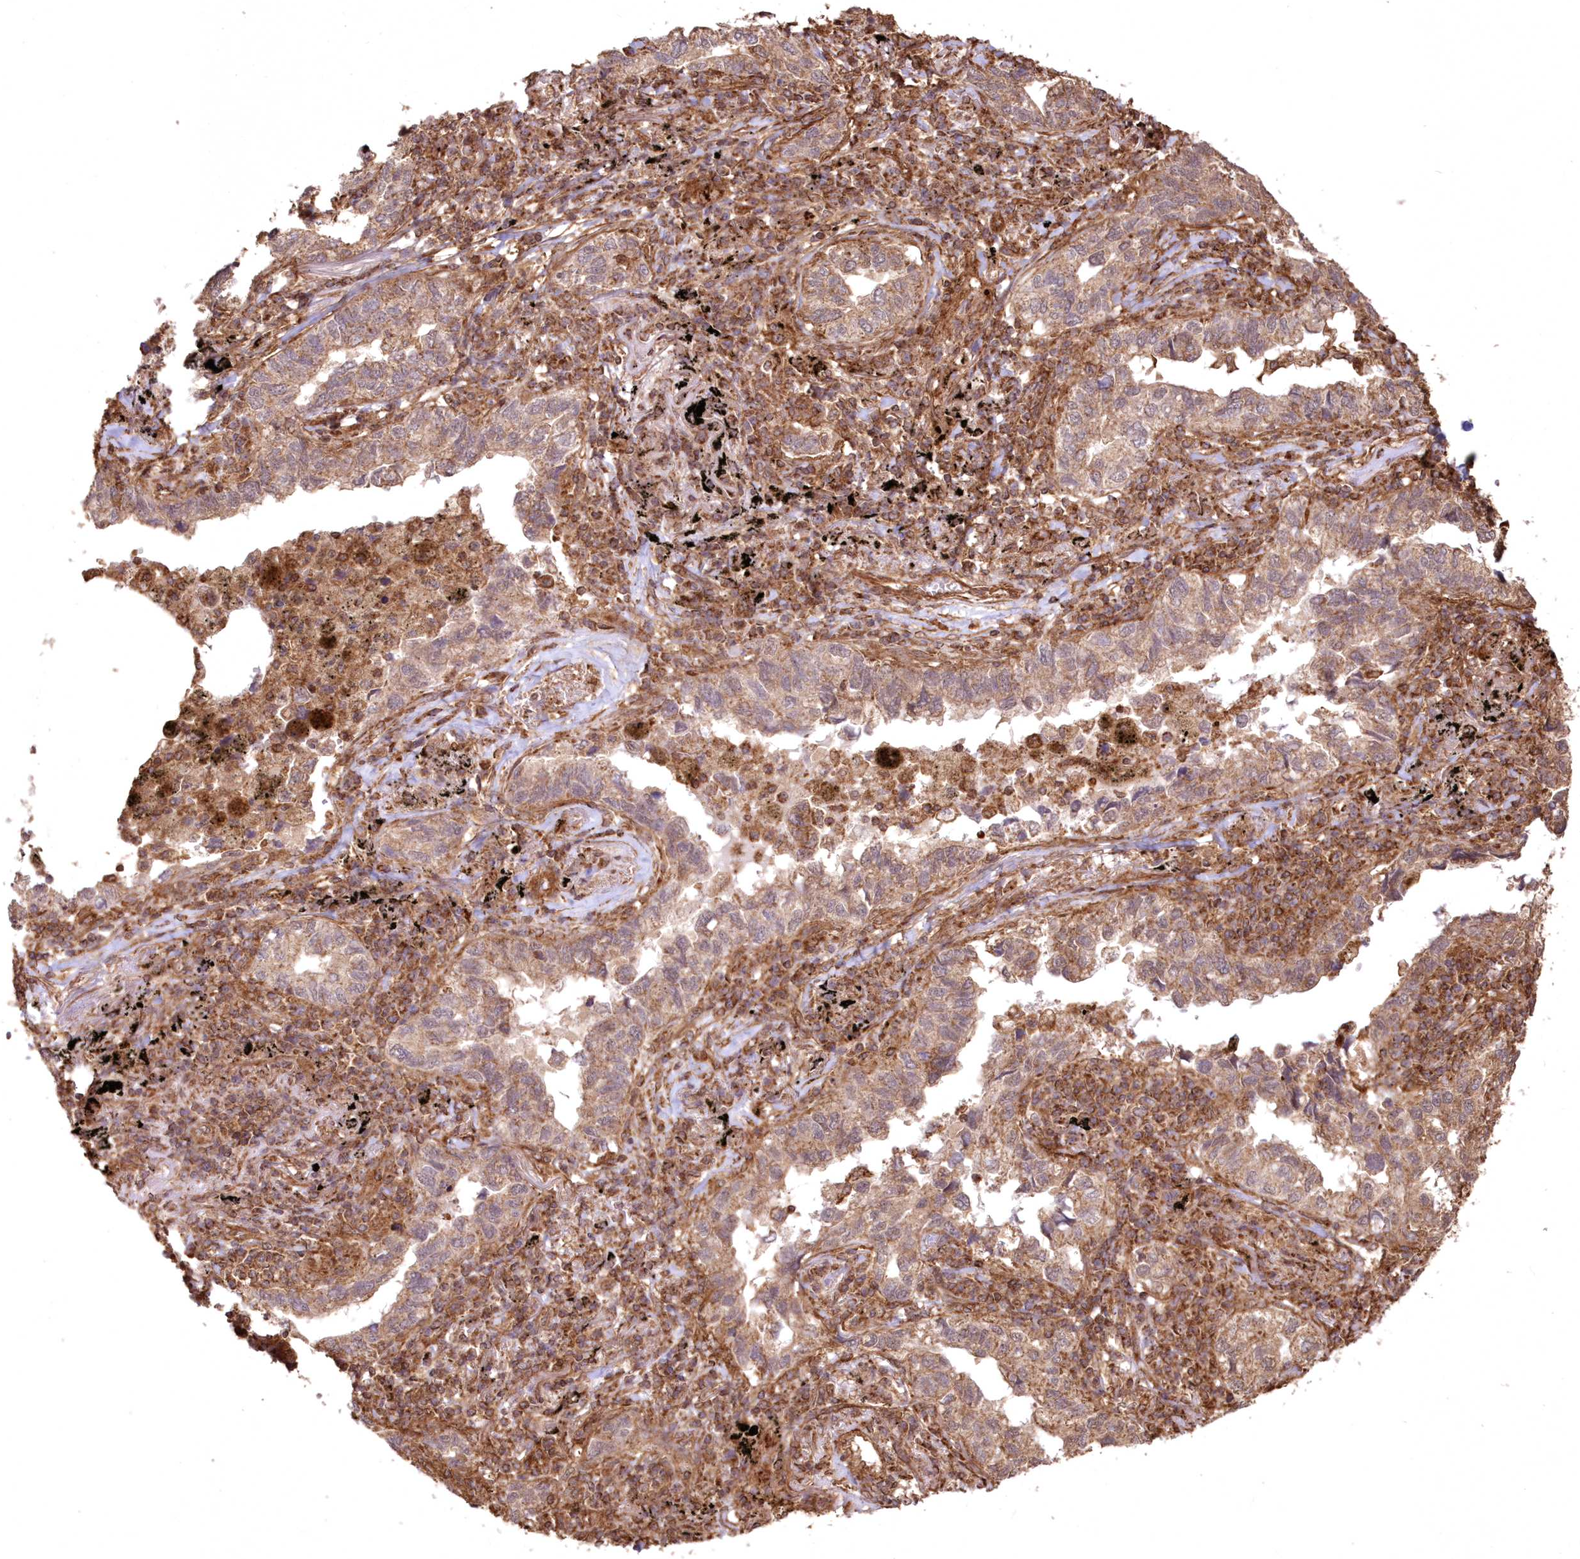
{"staining": {"intensity": "moderate", "quantity": ">75%", "location": "cytoplasmic/membranous"}, "tissue": "lung cancer", "cell_type": "Tumor cells", "image_type": "cancer", "snomed": [{"axis": "morphology", "description": "Adenocarcinoma, NOS"}, {"axis": "topography", "description": "Lung"}], "caption": "Immunohistochemistry (IHC) photomicrograph of lung cancer stained for a protein (brown), which displays medium levels of moderate cytoplasmic/membranous staining in approximately >75% of tumor cells.", "gene": "TMEM139", "patient": {"sex": "male", "age": 65}}